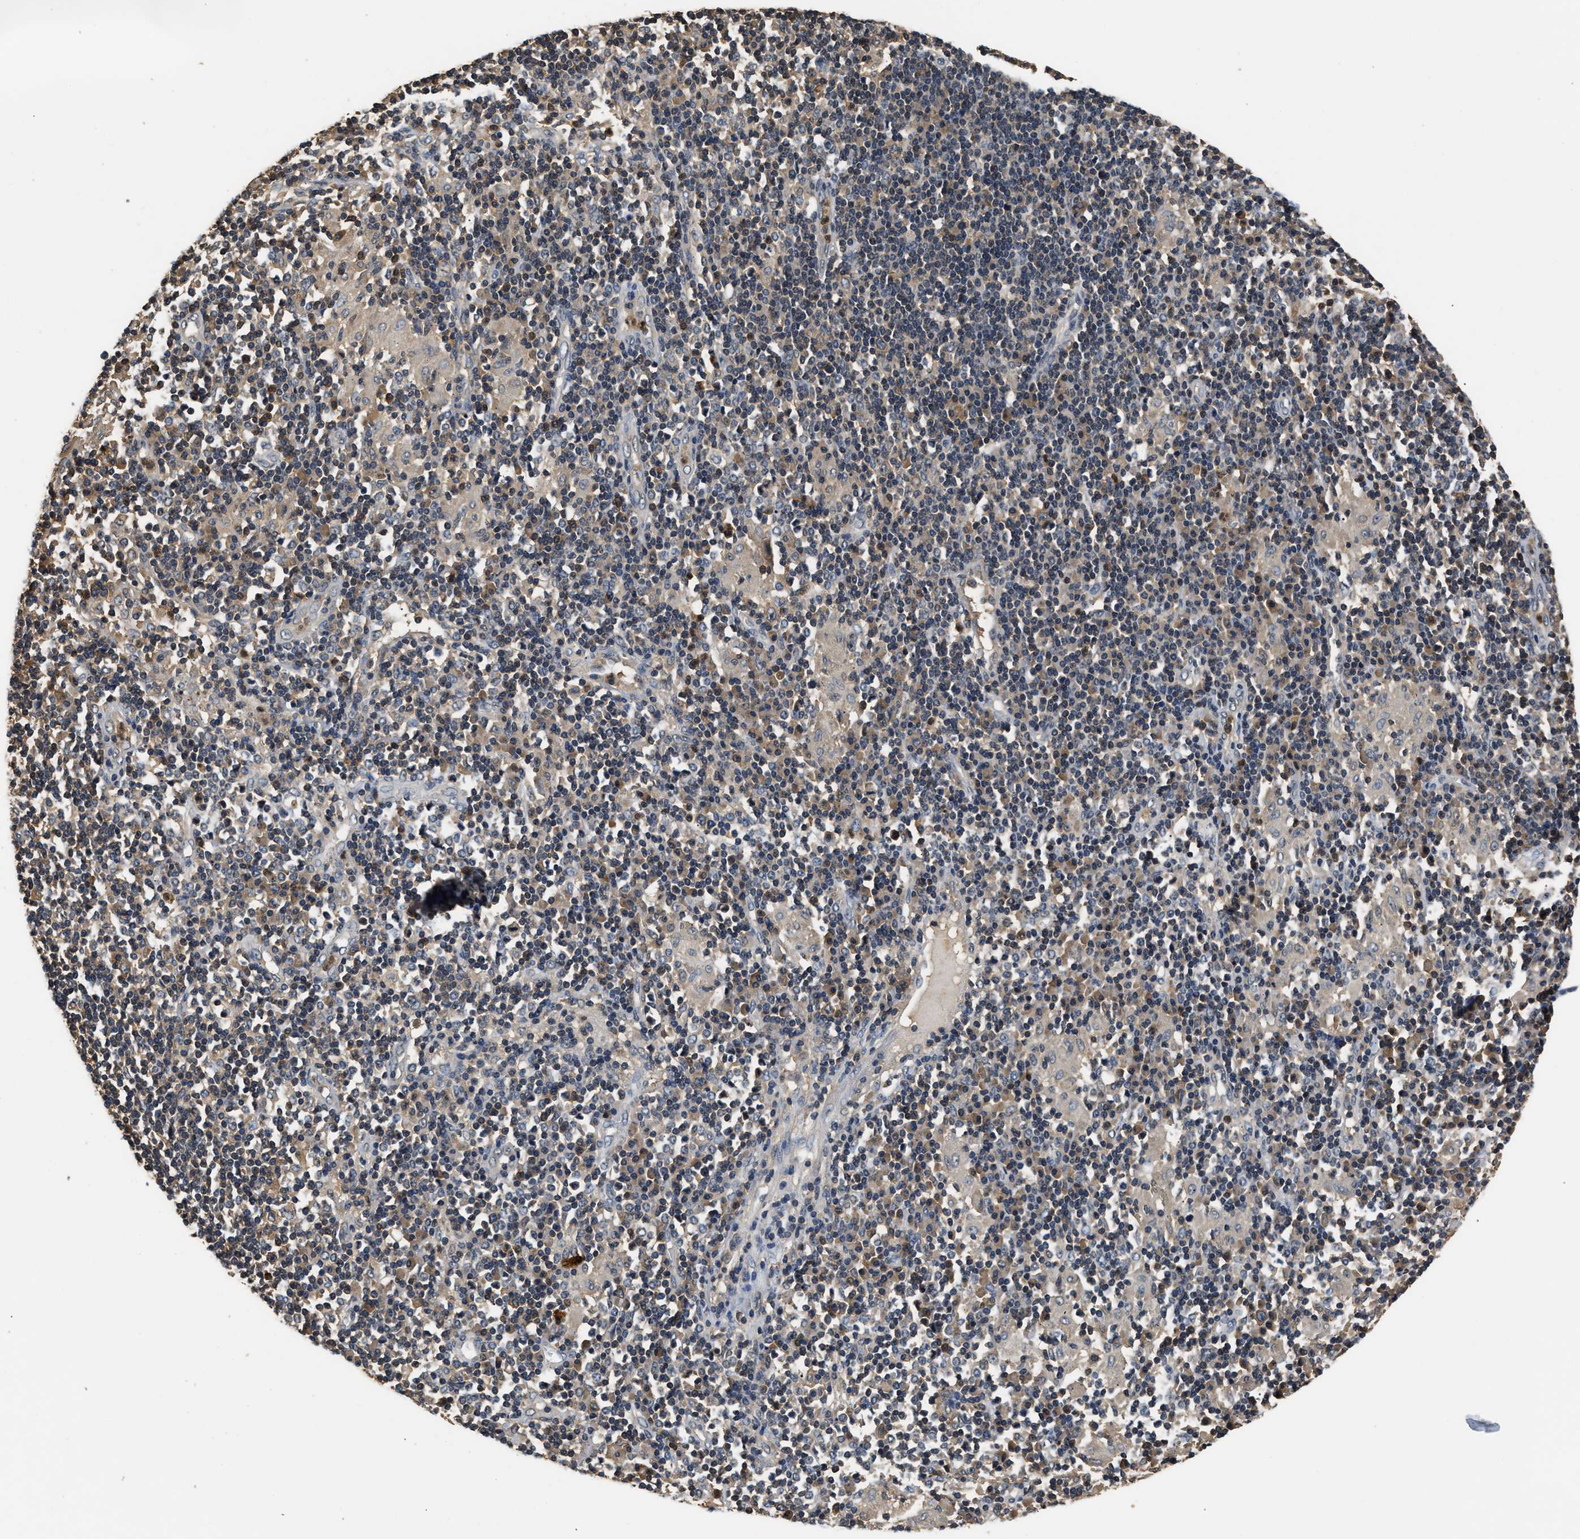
{"staining": {"intensity": "moderate", "quantity": ">75%", "location": "cytoplasmic/membranous"}, "tissue": "adipose tissue", "cell_type": "Adipocytes", "image_type": "normal", "snomed": [{"axis": "morphology", "description": "Normal tissue, NOS"}, {"axis": "morphology", "description": "Inflammation, NOS"}, {"axis": "topography", "description": "Salivary gland"}, {"axis": "topography", "description": "Peripheral nerve tissue"}], "caption": "DAB (3,3'-diaminobenzidine) immunohistochemical staining of normal adipose tissue shows moderate cytoplasmic/membranous protein staining in about >75% of adipocytes. The protein of interest is shown in brown color, while the nuclei are stained blue.", "gene": "GPI", "patient": {"sex": "female", "age": 75}}